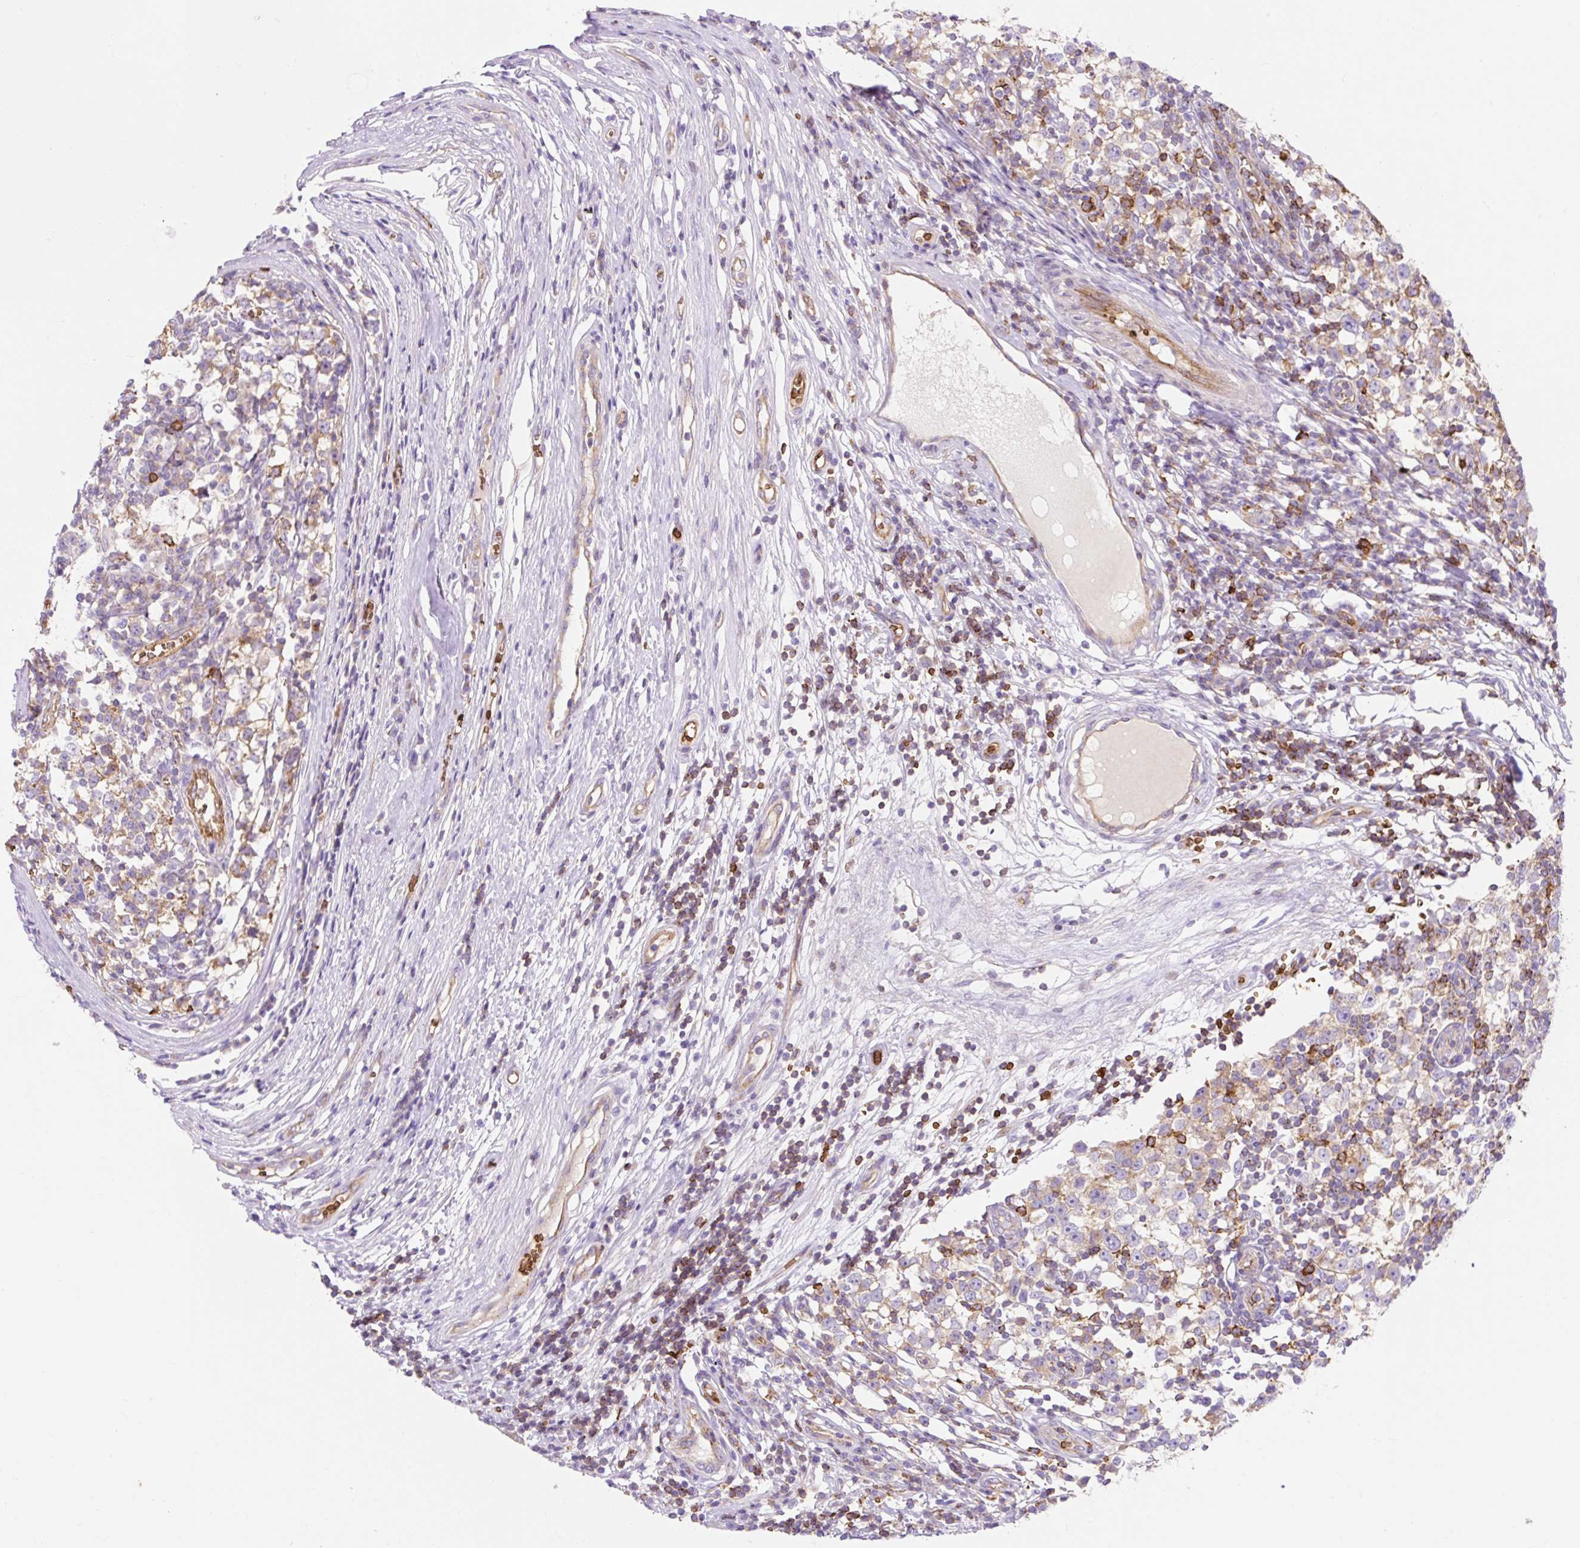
{"staining": {"intensity": "weak", "quantity": "25%-75%", "location": "cytoplasmic/membranous"}, "tissue": "testis cancer", "cell_type": "Tumor cells", "image_type": "cancer", "snomed": [{"axis": "morphology", "description": "Seminoma, NOS"}, {"axis": "topography", "description": "Testis"}], "caption": "The histopathology image displays a brown stain indicating the presence of a protein in the cytoplasmic/membranous of tumor cells in testis cancer.", "gene": "HIP1R", "patient": {"sex": "male", "age": 65}}